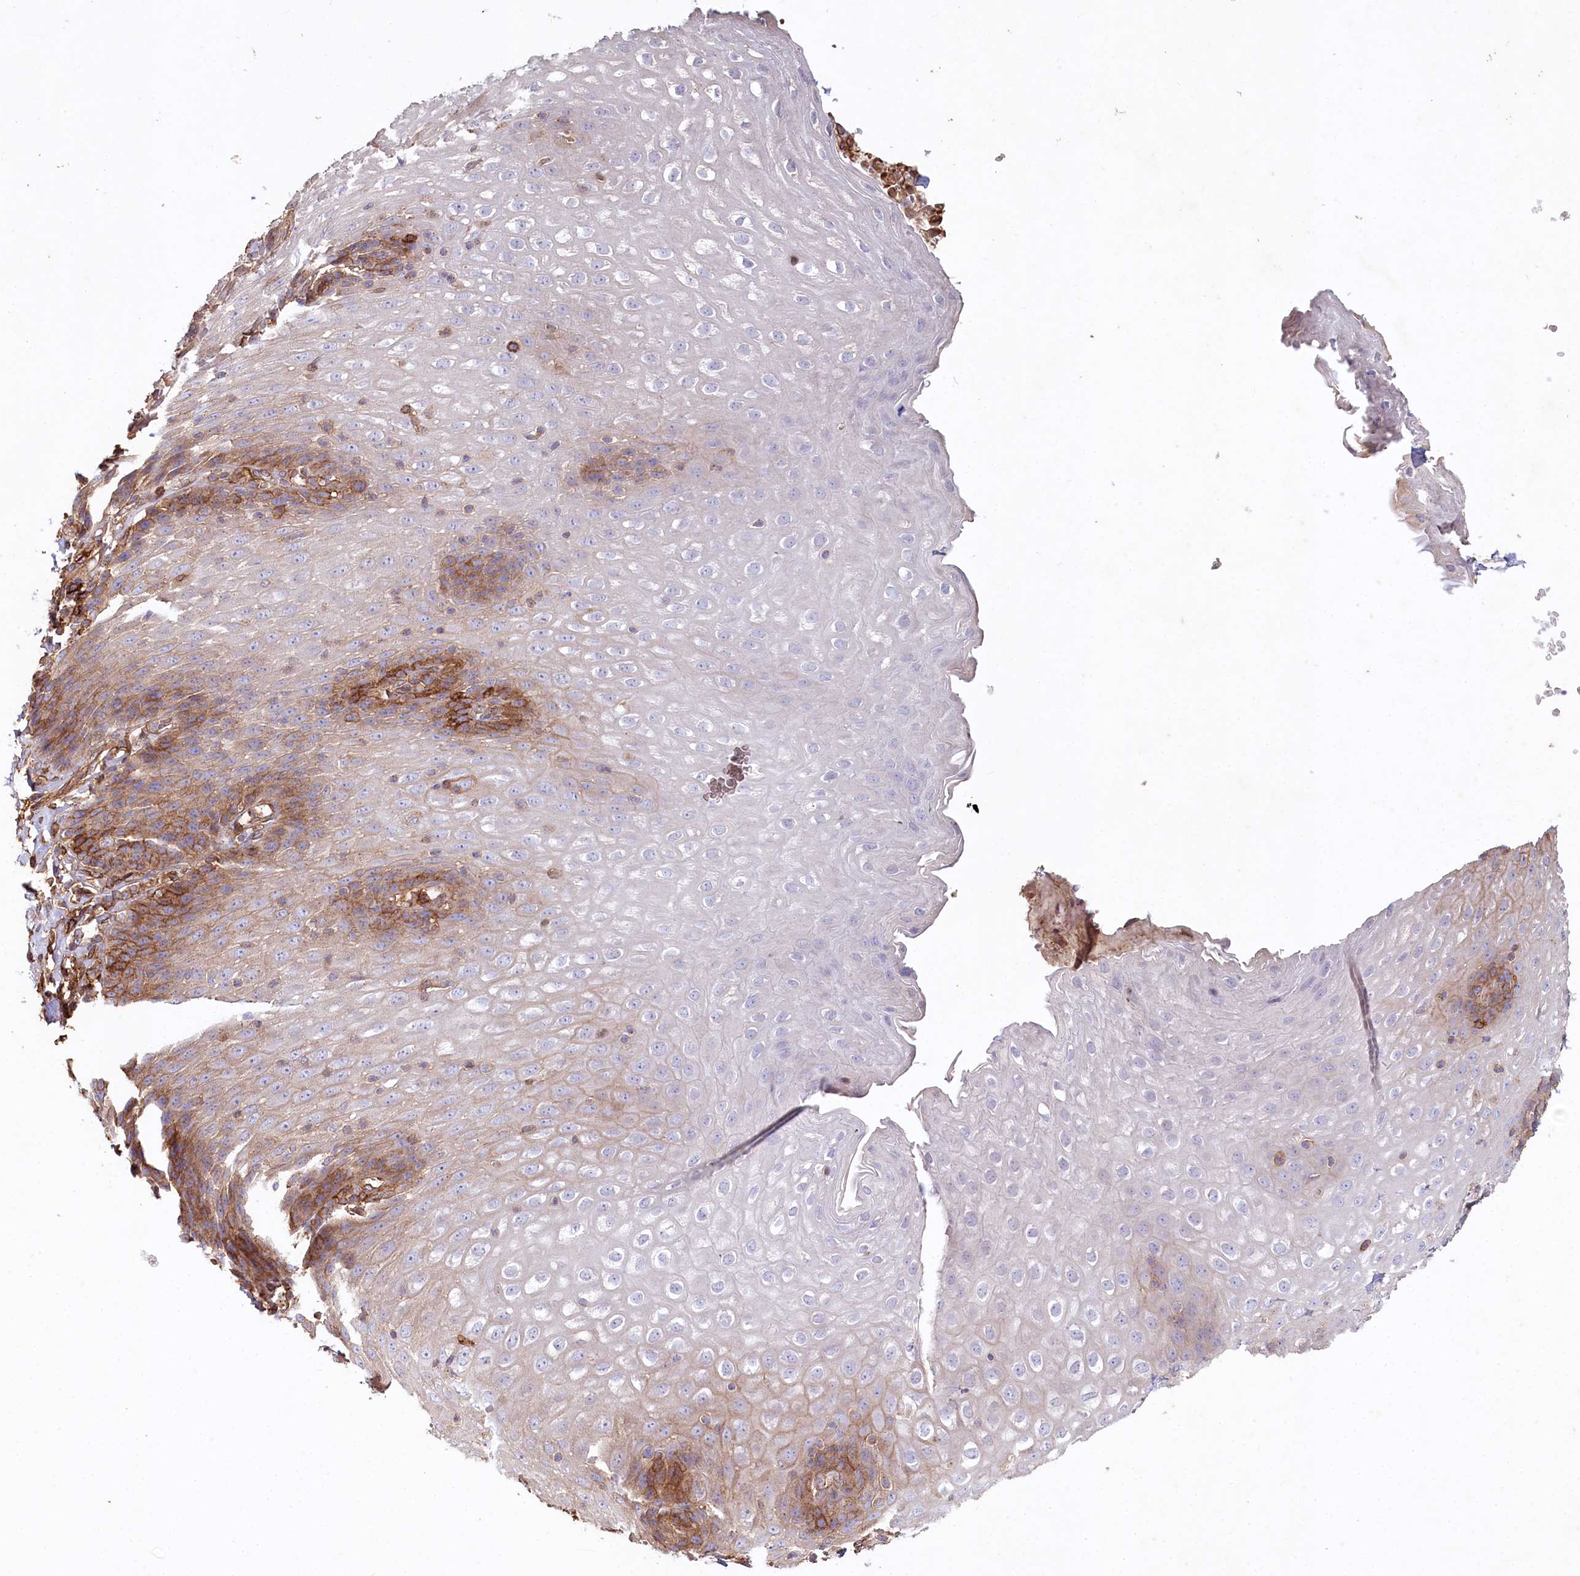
{"staining": {"intensity": "strong", "quantity": "<25%", "location": "cytoplasmic/membranous"}, "tissue": "esophagus", "cell_type": "Squamous epithelial cells", "image_type": "normal", "snomed": [{"axis": "morphology", "description": "Normal tissue, NOS"}, {"axis": "topography", "description": "Esophagus"}], "caption": "Esophagus stained with immunohistochemistry (IHC) shows strong cytoplasmic/membranous expression in approximately <25% of squamous epithelial cells. (DAB = brown stain, brightfield microscopy at high magnification).", "gene": "RBP5", "patient": {"sex": "female", "age": 61}}